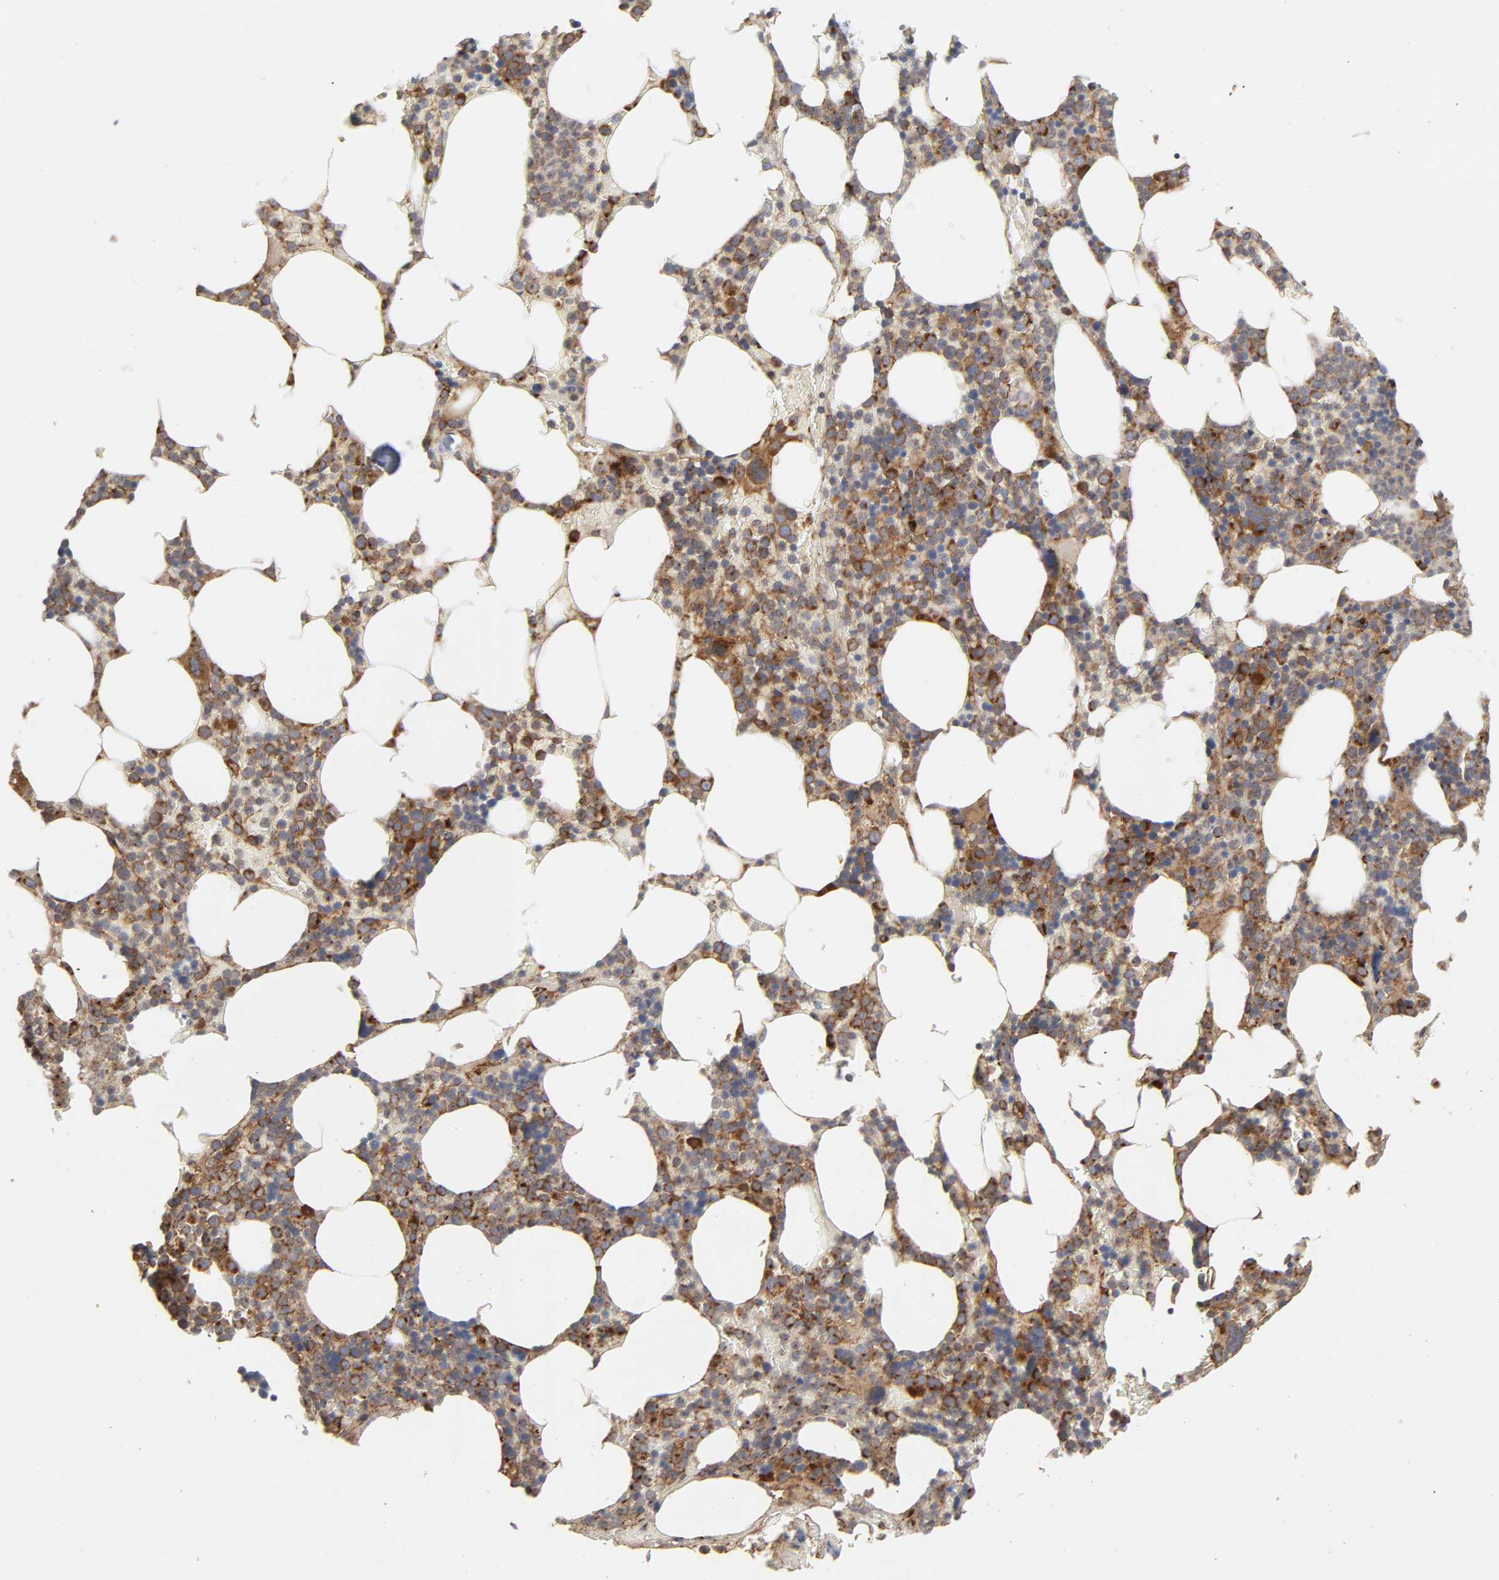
{"staining": {"intensity": "moderate", "quantity": ">75%", "location": "cytoplasmic/membranous"}, "tissue": "bone marrow", "cell_type": "Hematopoietic cells", "image_type": "normal", "snomed": [{"axis": "morphology", "description": "Normal tissue, NOS"}, {"axis": "topography", "description": "Bone marrow"}], "caption": "Protein expression analysis of unremarkable bone marrow shows moderate cytoplasmic/membranous positivity in about >75% of hematopoietic cells.", "gene": "GNPTG", "patient": {"sex": "female", "age": 66}}